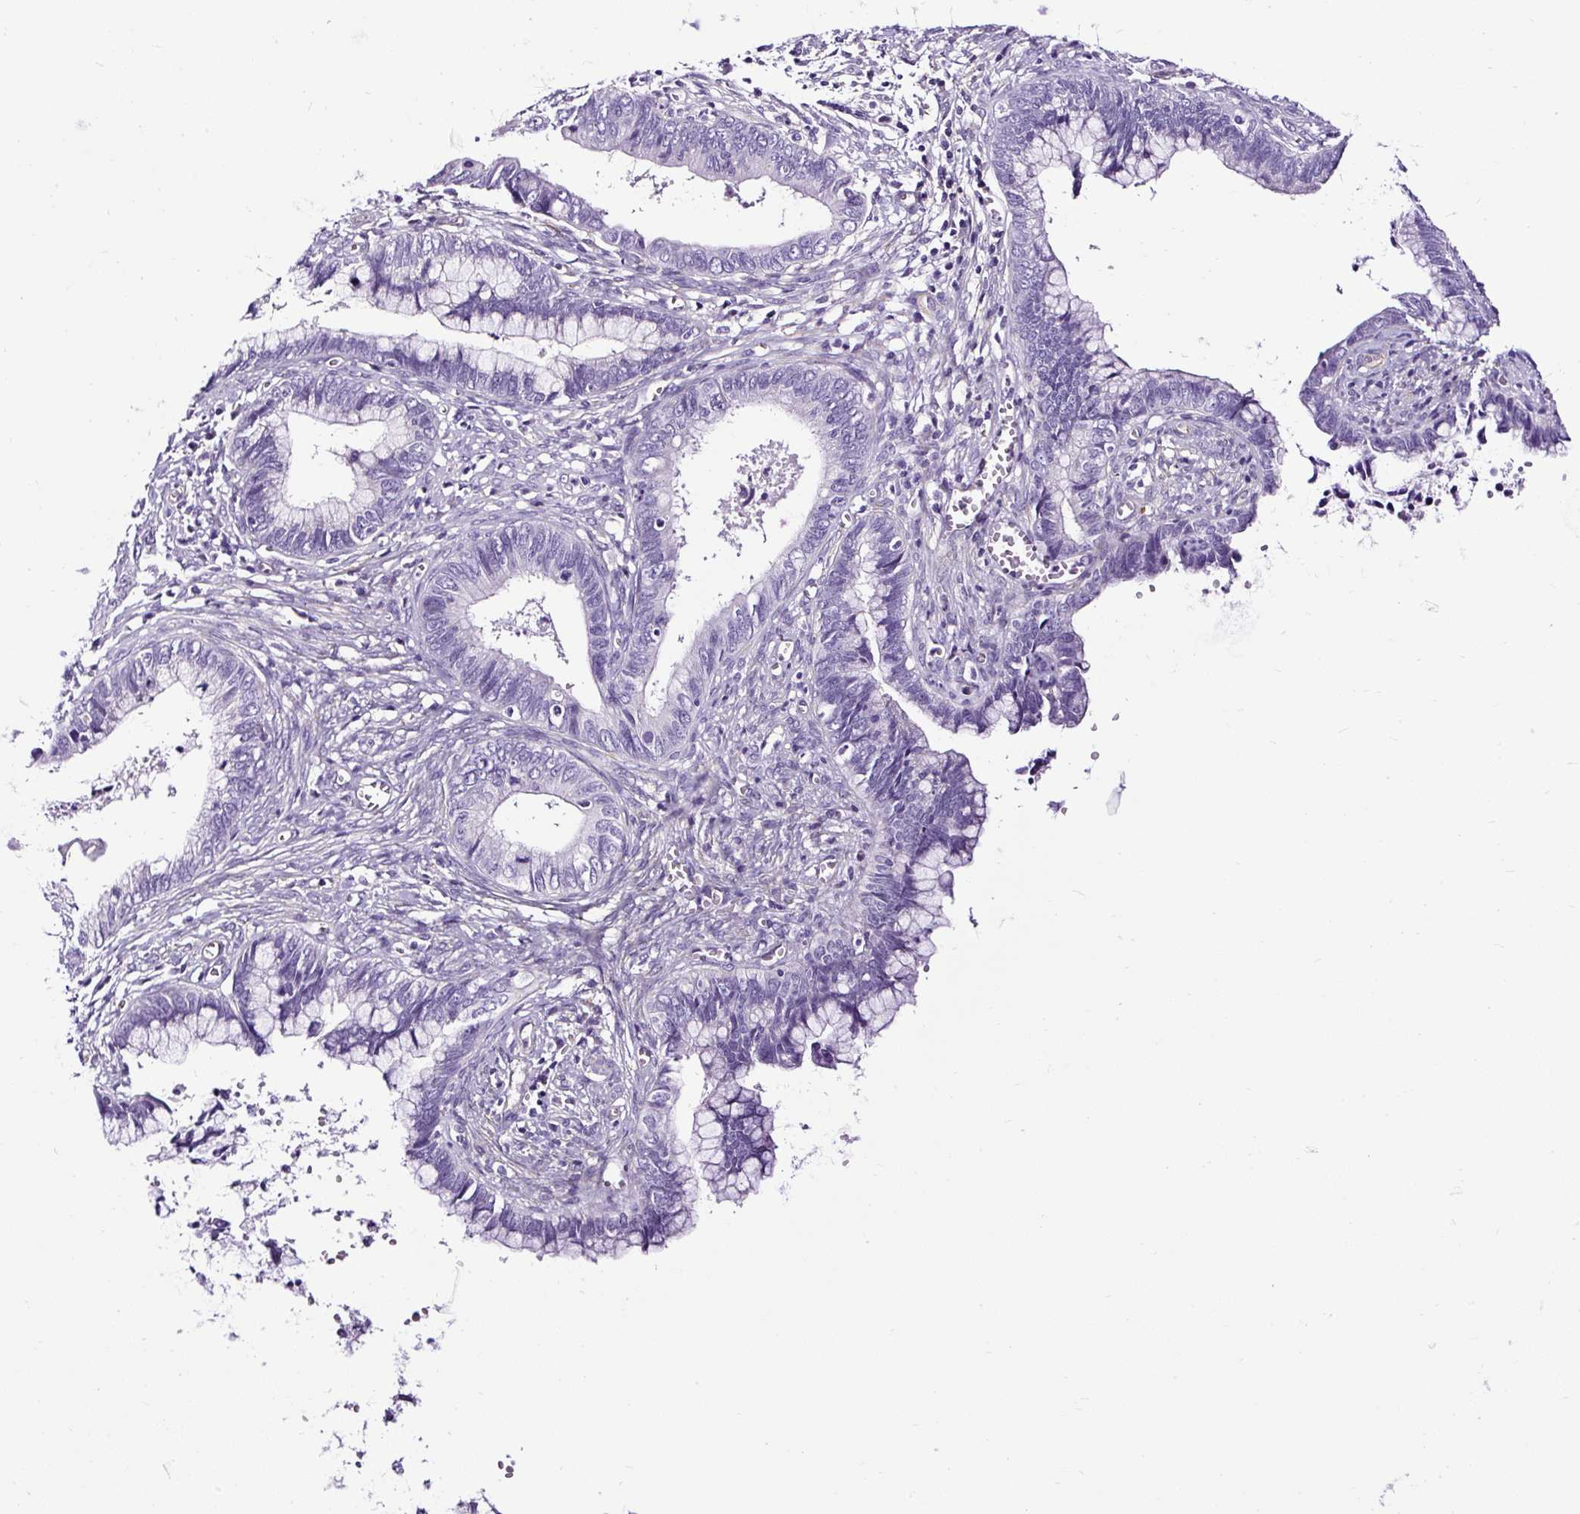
{"staining": {"intensity": "negative", "quantity": "none", "location": "none"}, "tissue": "cervical cancer", "cell_type": "Tumor cells", "image_type": "cancer", "snomed": [{"axis": "morphology", "description": "Adenocarcinoma, NOS"}, {"axis": "topography", "description": "Cervix"}], "caption": "This is an immunohistochemistry image of human cervical cancer (adenocarcinoma). There is no staining in tumor cells.", "gene": "SLC7A8", "patient": {"sex": "female", "age": 44}}